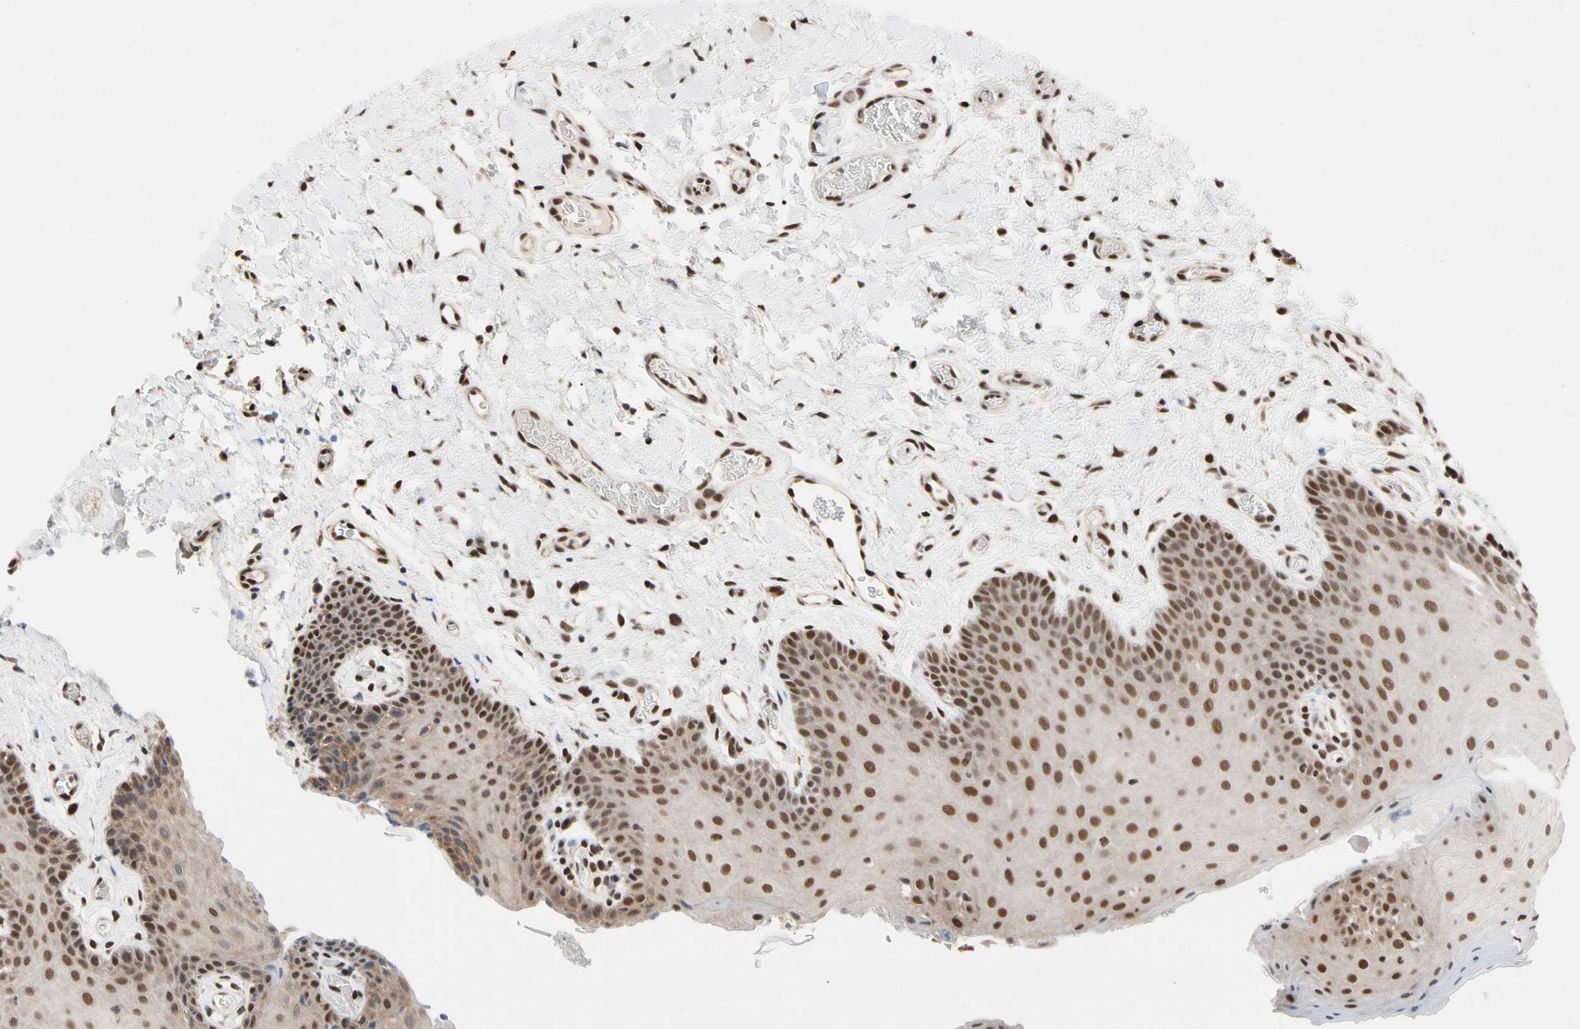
{"staining": {"intensity": "moderate", "quantity": ">75%", "location": "nuclear"}, "tissue": "oral mucosa", "cell_type": "Squamous epithelial cells", "image_type": "normal", "snomed": [{"axis": "morphology", "description": "Normal tissue, NOS"}, {"axis": "topography", "description": "Oral tissue"}], "caption": "There is medium levels of moderate nuclear staining in squamous epithelial cells of benign oral mucosa, as demonstrated by immunohistochemical staining (brown color).", "gene": "FAM98B", "patient": {"sex": "male", "age": 54}}